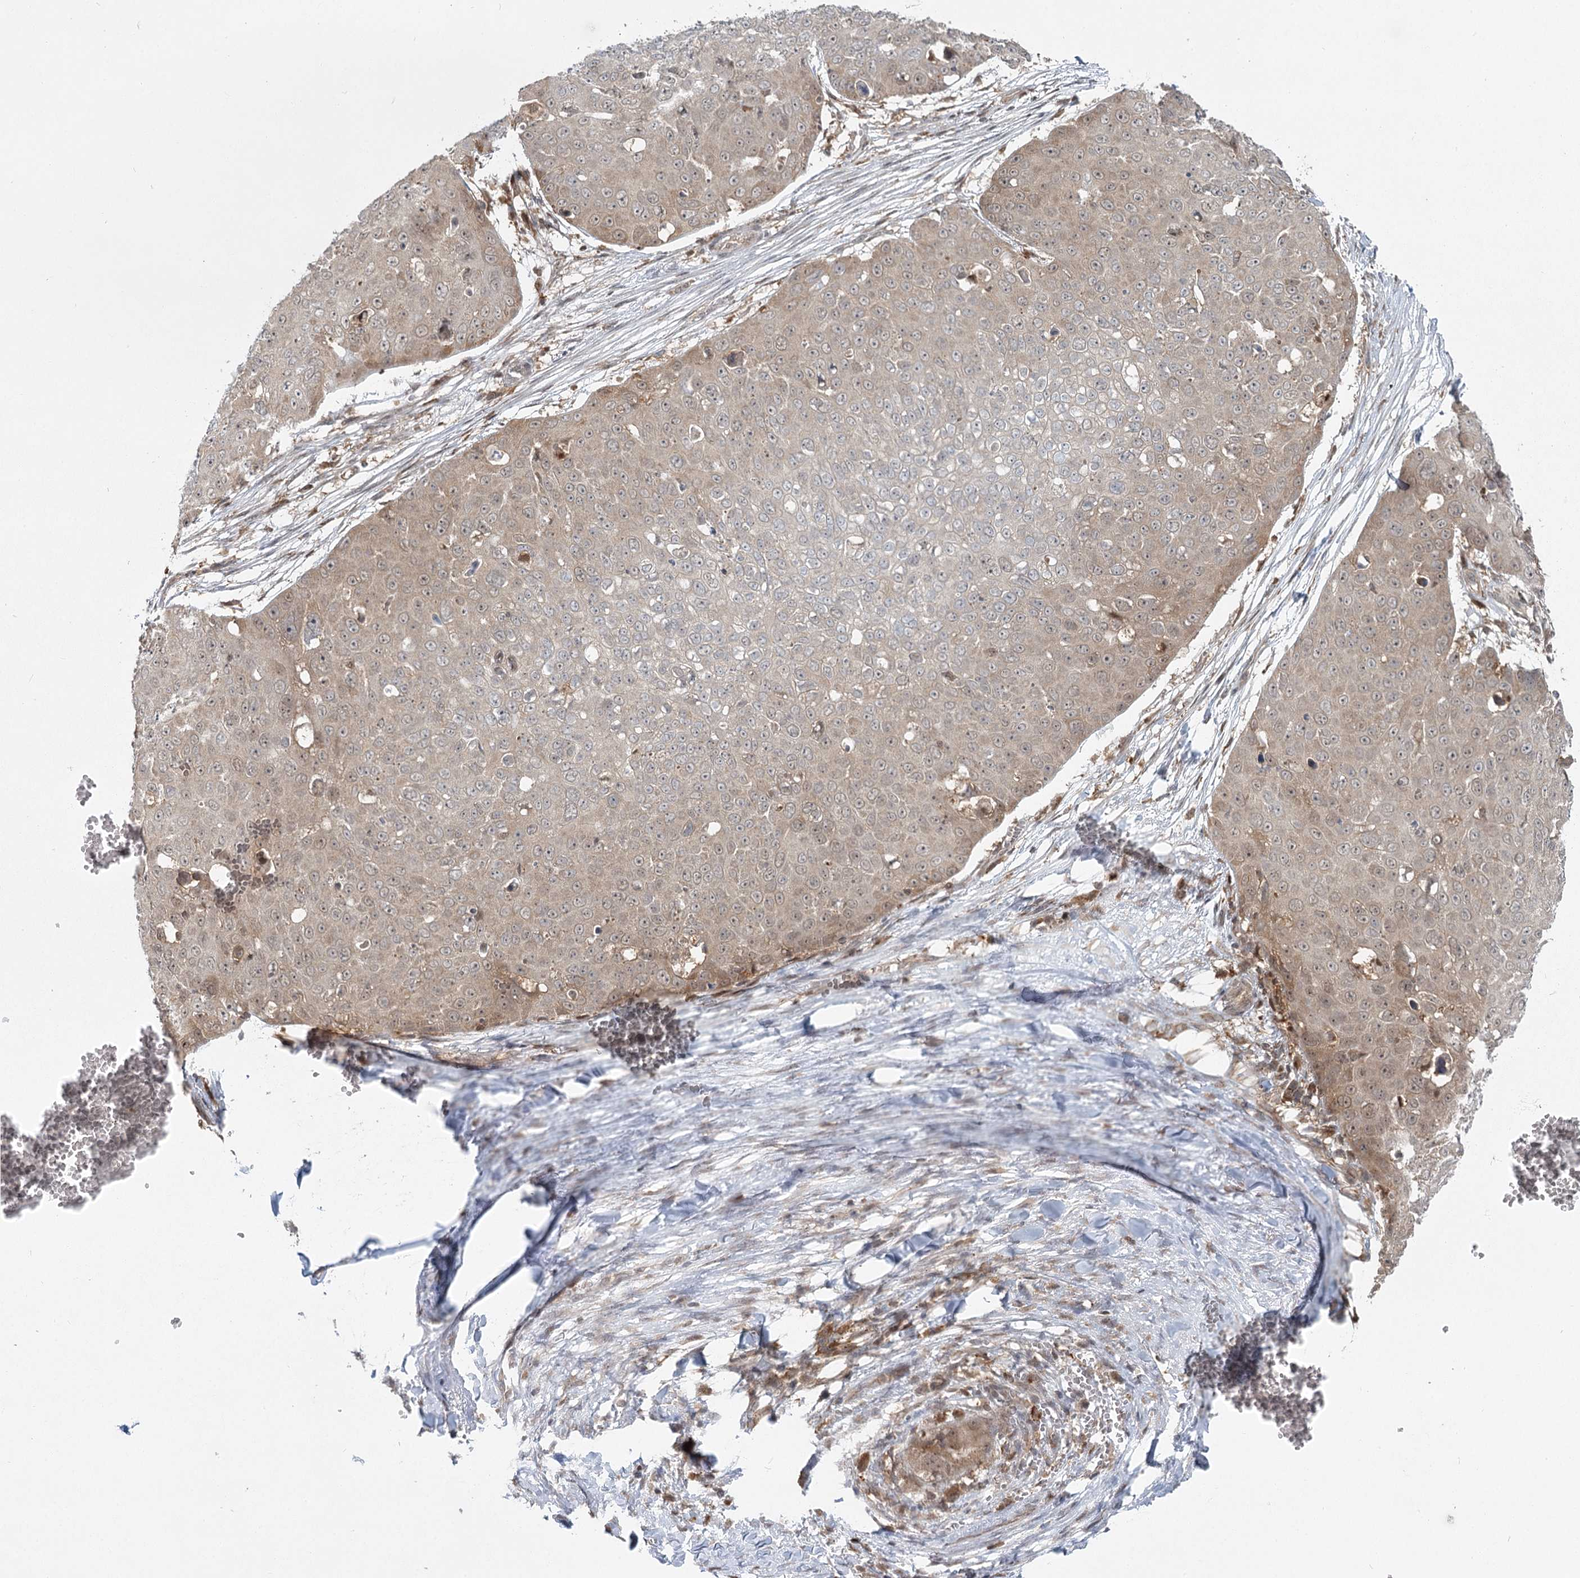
{"staining": {"intensity": "weak", "quantity": "25%-75%", "location": "cytoplasmic/membranous"}, "tissue": "skin cancer", "cell_type": "Tumor cells", "image_type": "cancer", "snomed": [{"axis": "morphology", "description": "Squamous cell carcinoma, NOS"}, {"axis": "topography", "description": "Skin"}], "caption": "IHC (DAB (3,3'-diaminobenzidine)) staining of skin squamous cell carcinoma reveals weak cytoplasmic/membranous protein expression in about 25%-75% of tumor cells.", "gene": "THNSL1", "patient": {"sex": "male", "age": 71}}